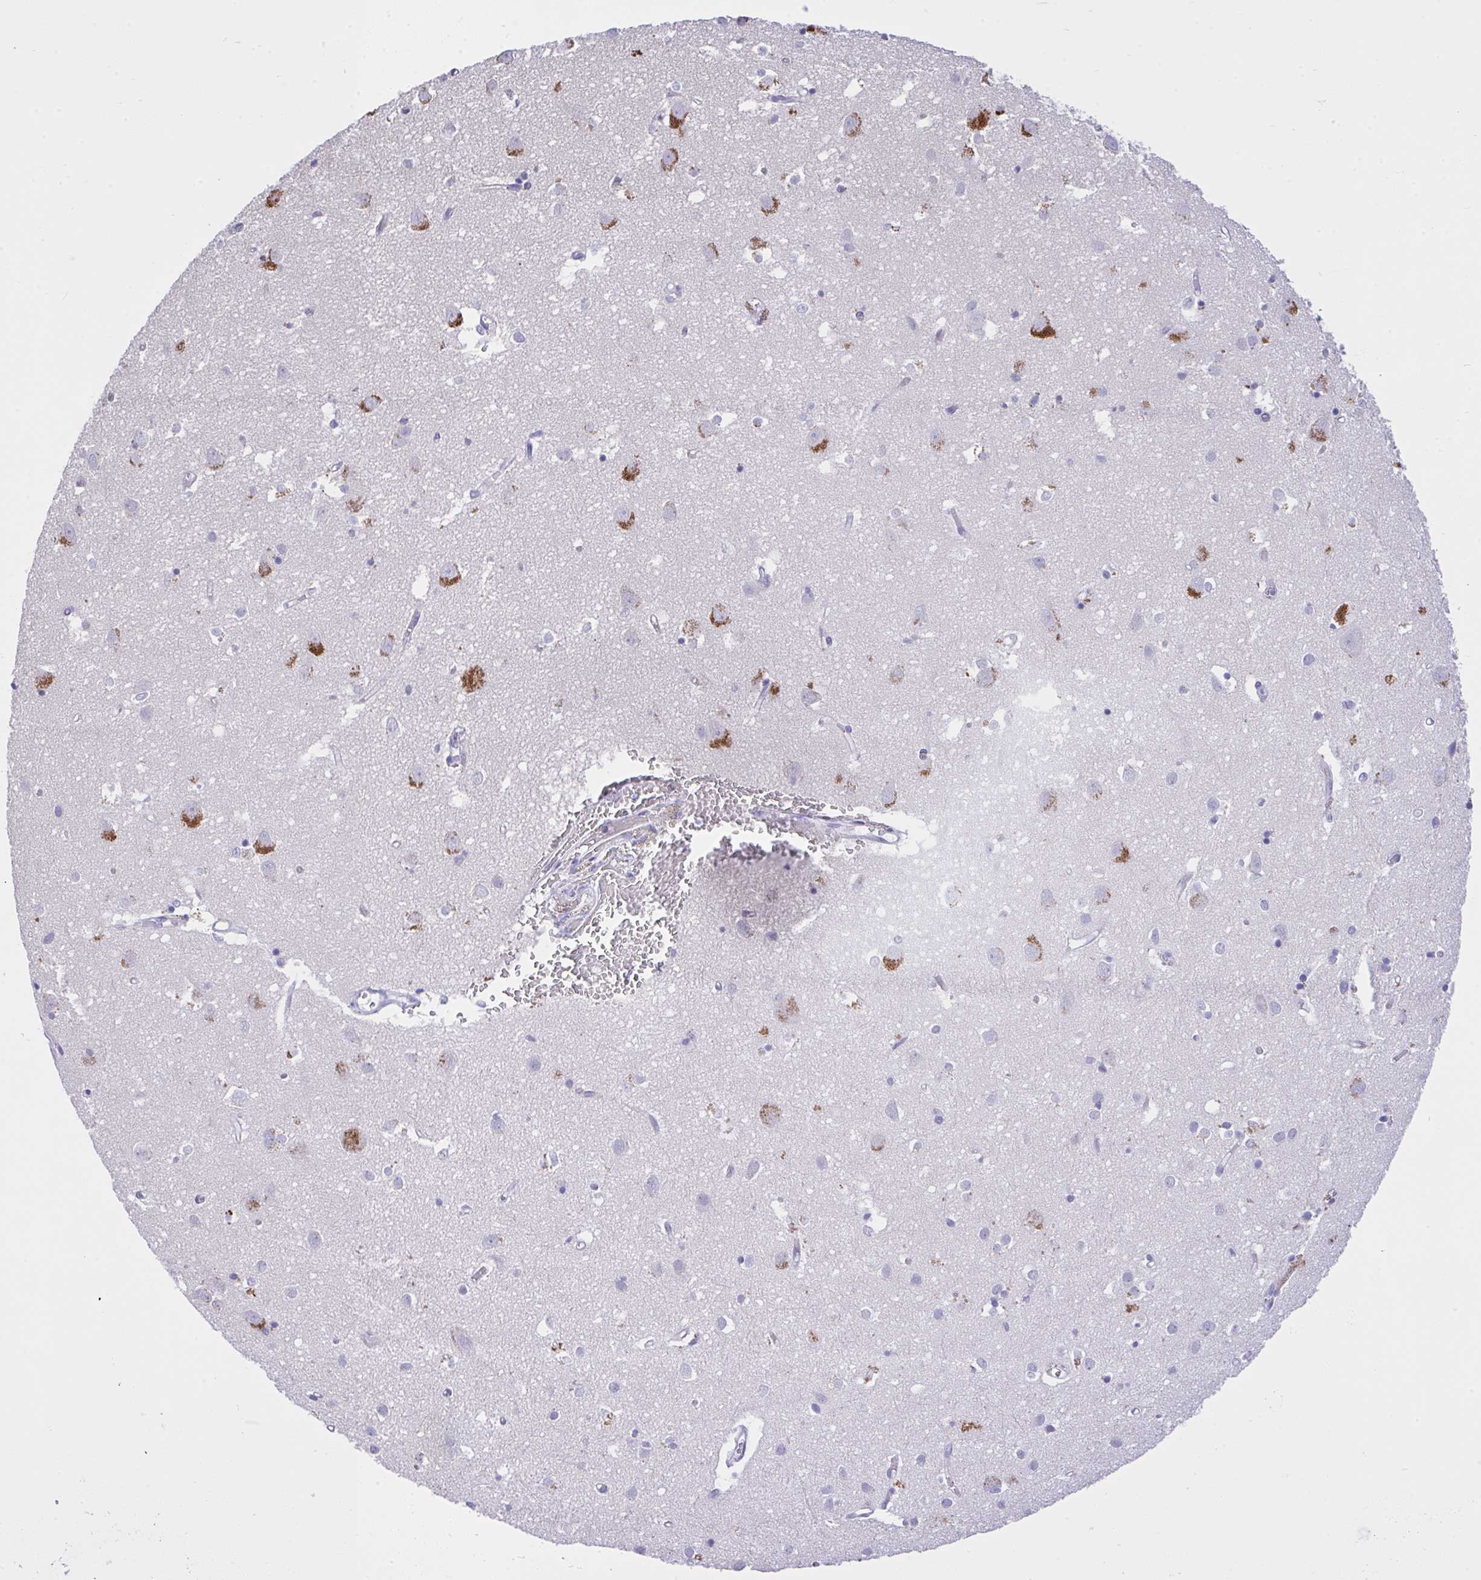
{"staining": {"intensity": "negative", "quantity": "none", "location": "none"}, "tissue": "cerebral cortex", "cell_type": "Endothelial cells", "image_type": "normal", "snomed": [{"axis": "morphology", "description": "Normal tissue, NOS"}, {"axis": "topography", "description": "Cerebral cortex"}], "caption": "A photomicrograph of cerebral cortex stained for a protein reveals no brown staining in endothelial cells. The staining was performed using DAB to visualize the protein expression in brown, while the nuclei were stained in blue with hematoxylin (Magnification: 20x).", "gene": "MS4A12", "patient": {"sex": "male", "age": 70}}